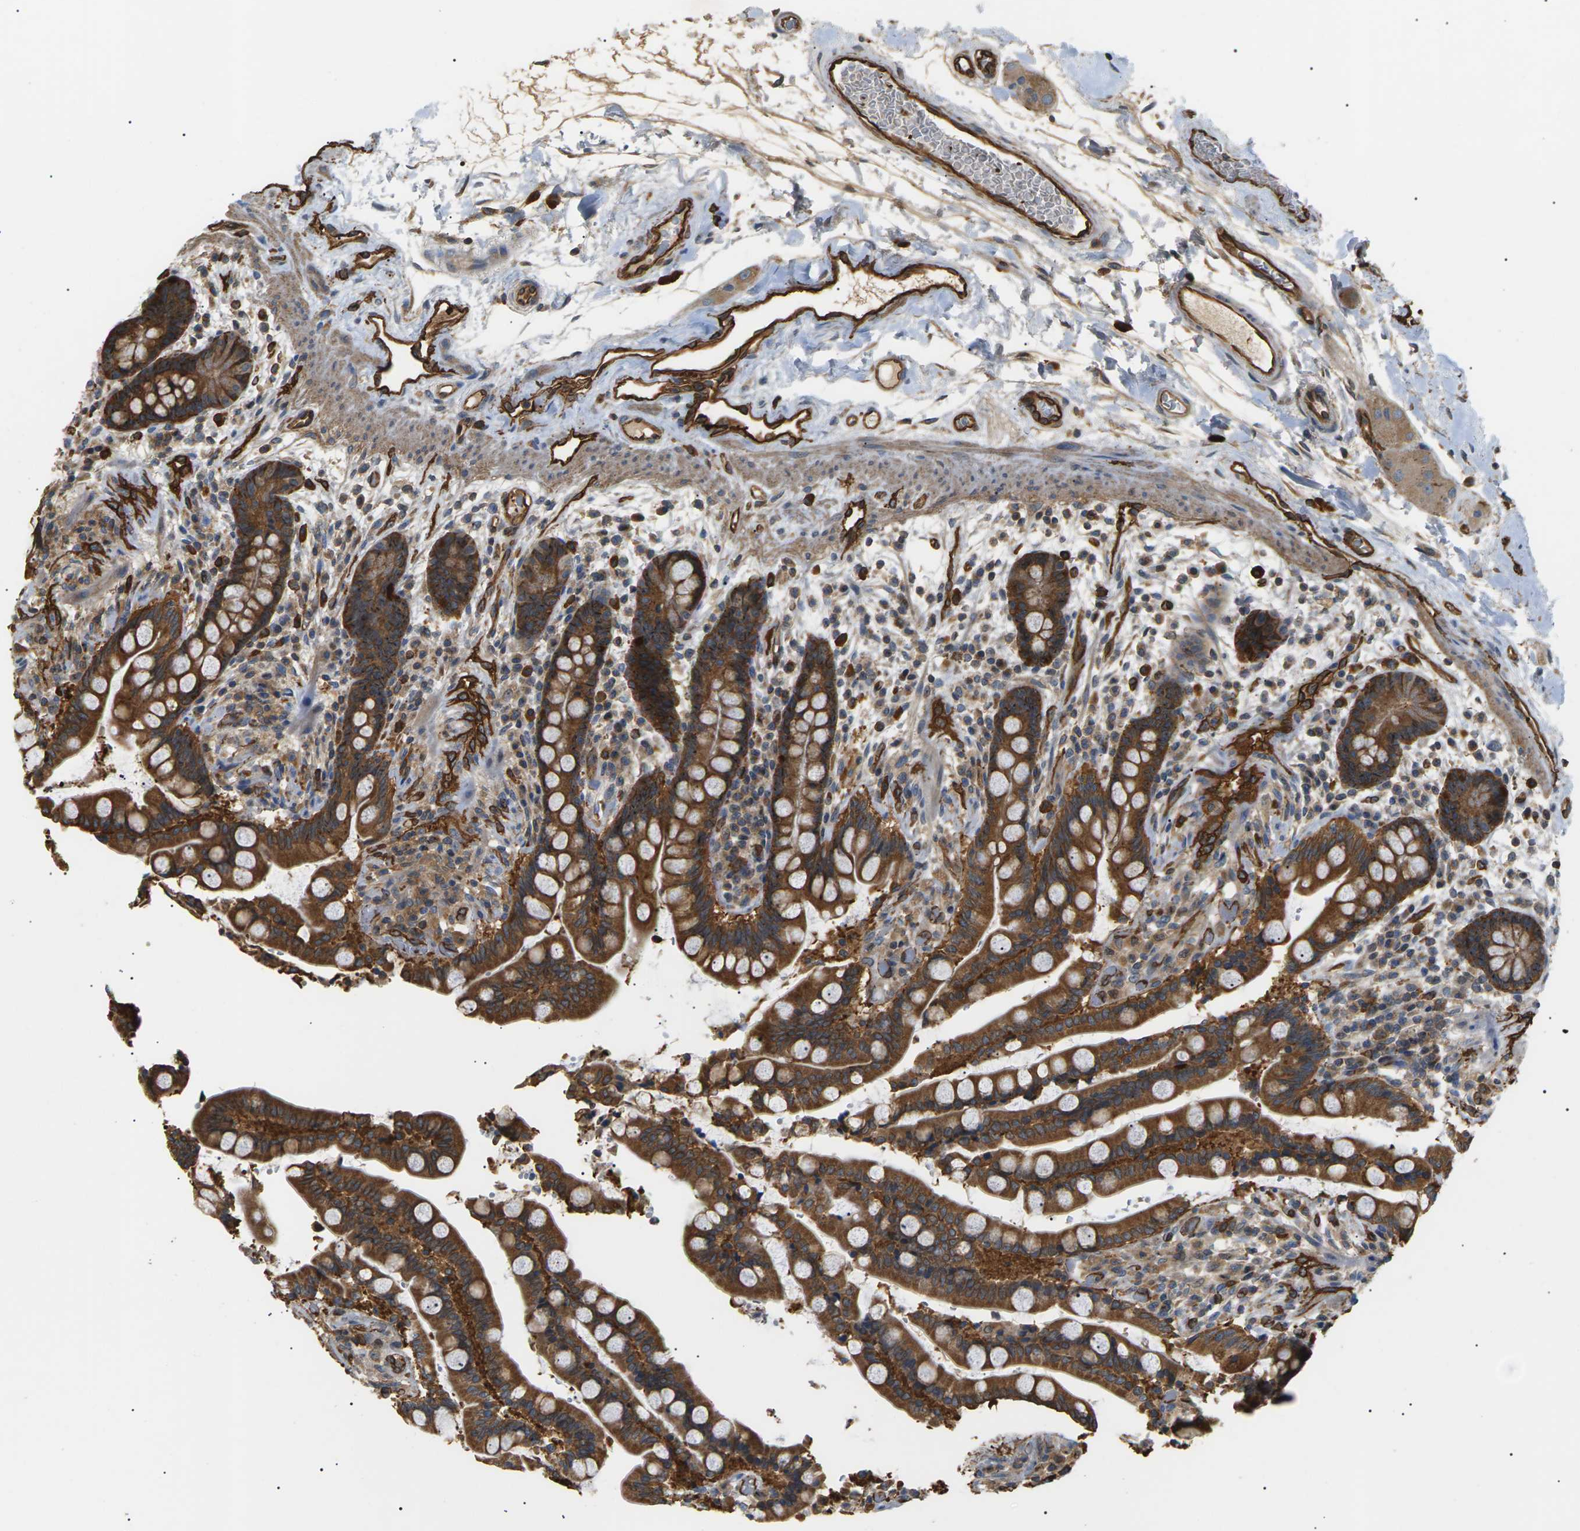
{"staining": {"intensity": "strong", "quantity": ">75%", "location": "cytoplasmic/membranous"}, "tissue": "colon", "cell_type": "Endothelial cells", "image_type": "normal", "snomed": [{"axis": "morphology", "description": "Normal tissue, NOS"}, {"axis": "topography", "description": "Colon"}], "caption": "A high-resolution micrograph shows IHC staining of unremarkable colon, which displays strong cytoplasmic/membranous positivity in approximately >75% of endothelial cells.", "gene": "TMTC4", "patient": {"sex": "male", "age": 73}}